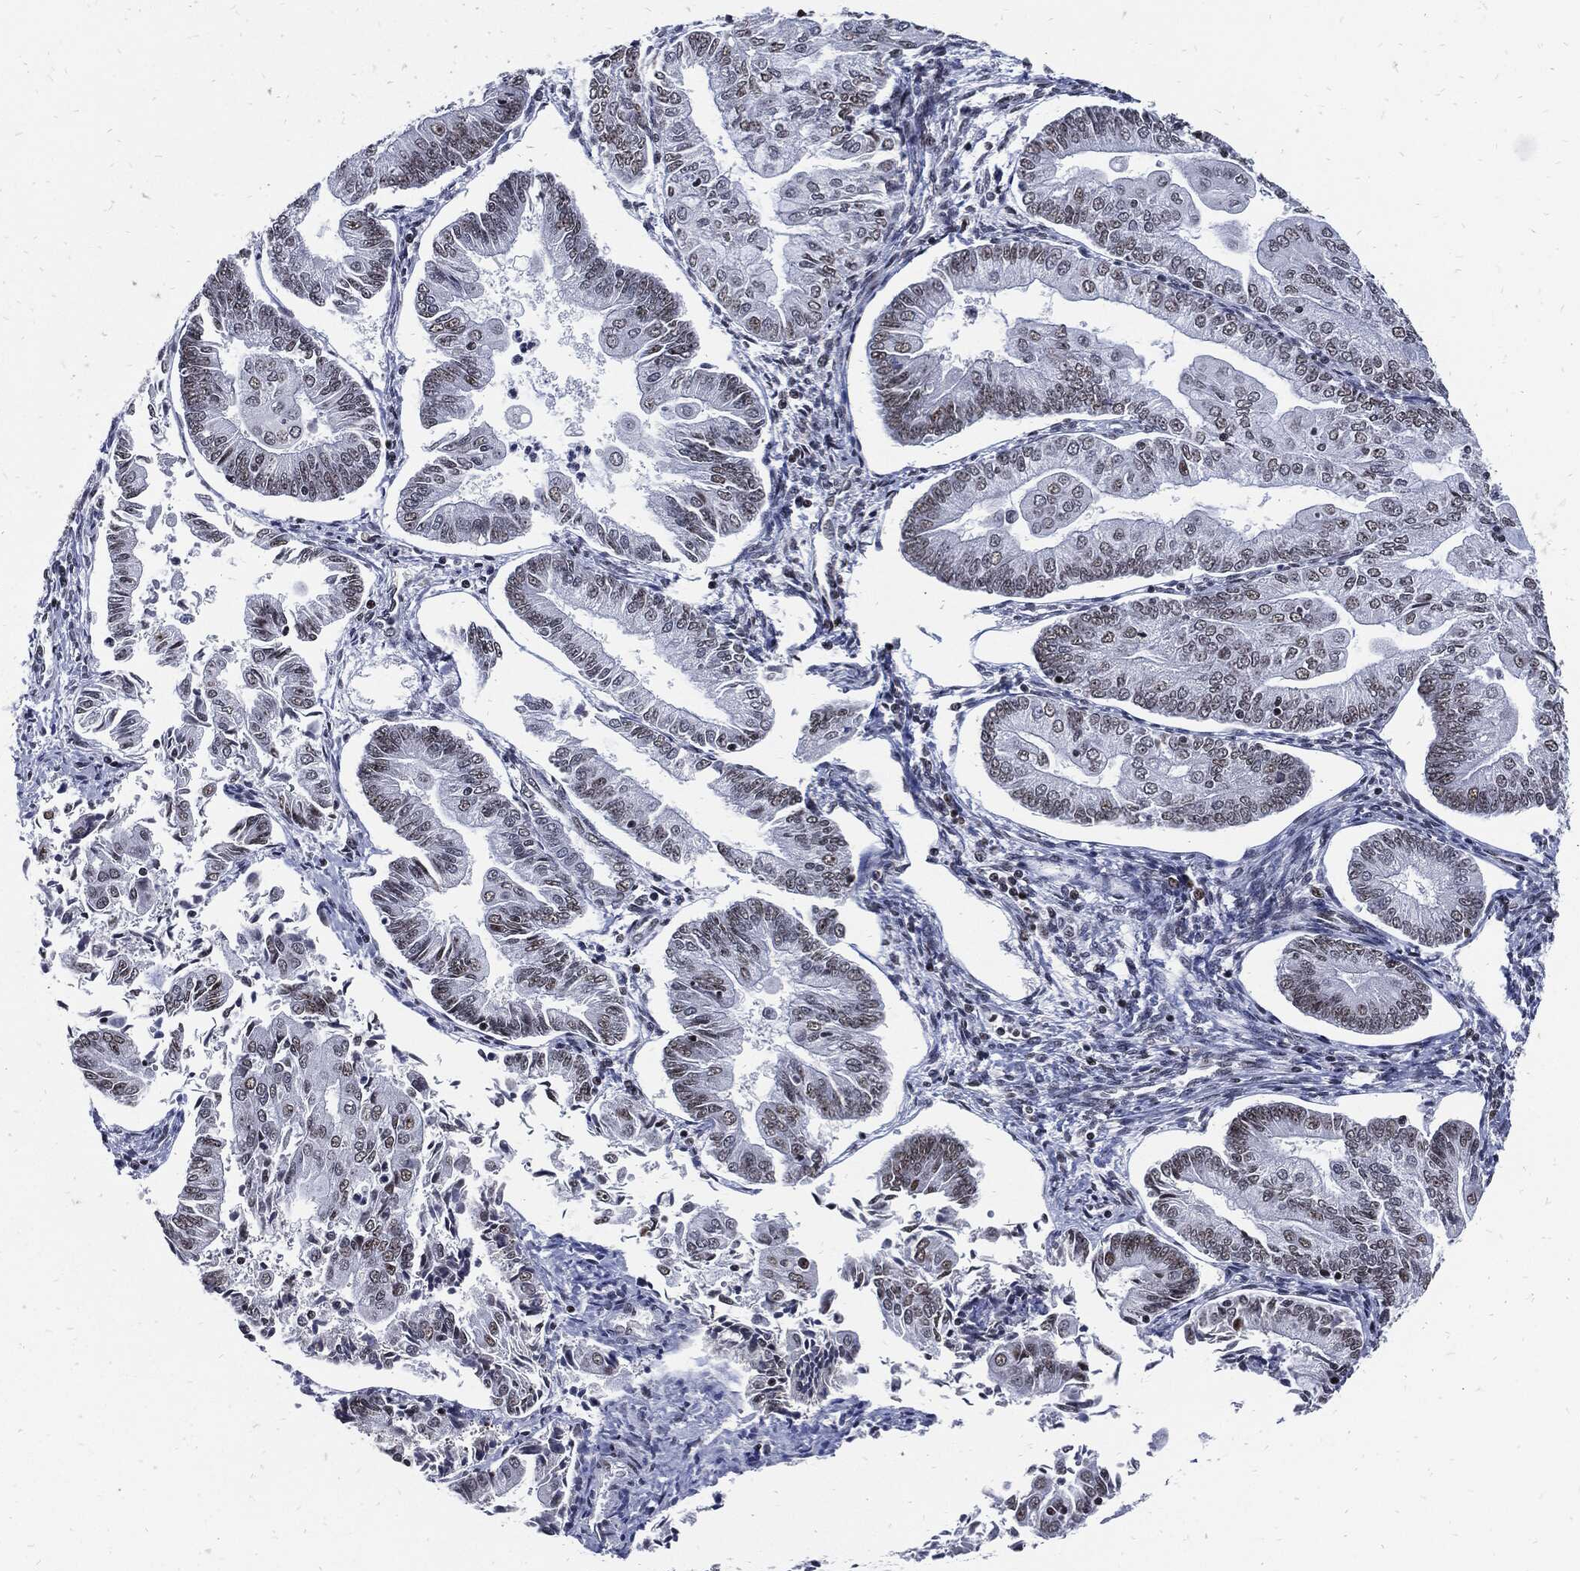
{"staining": {"intensity": "weak", "quantity": "25%-75%", "location": "nuclear"}, "tissue": "endometrial cancer", "cell_type": "Tumor cells", "image_type": "cancer", "snomed": [{"axis": "morphology", "description": "Adenocarcinoma, NOS"}, {"axis": "topography", "description": "Endometrium"}], "caption": "High-magnification brightfield microscopy of endometrial adenocarcinoma stained with DAB (3,3'-diaminobenzidine) (brown) and counterstained with hematoxylin (blue). tumor cells exhibit weak nuclear expression is appreciated in approximately25%-75% of cells.", "gene": "TERF2", "patient": {"sex": "female", "age": 56}}